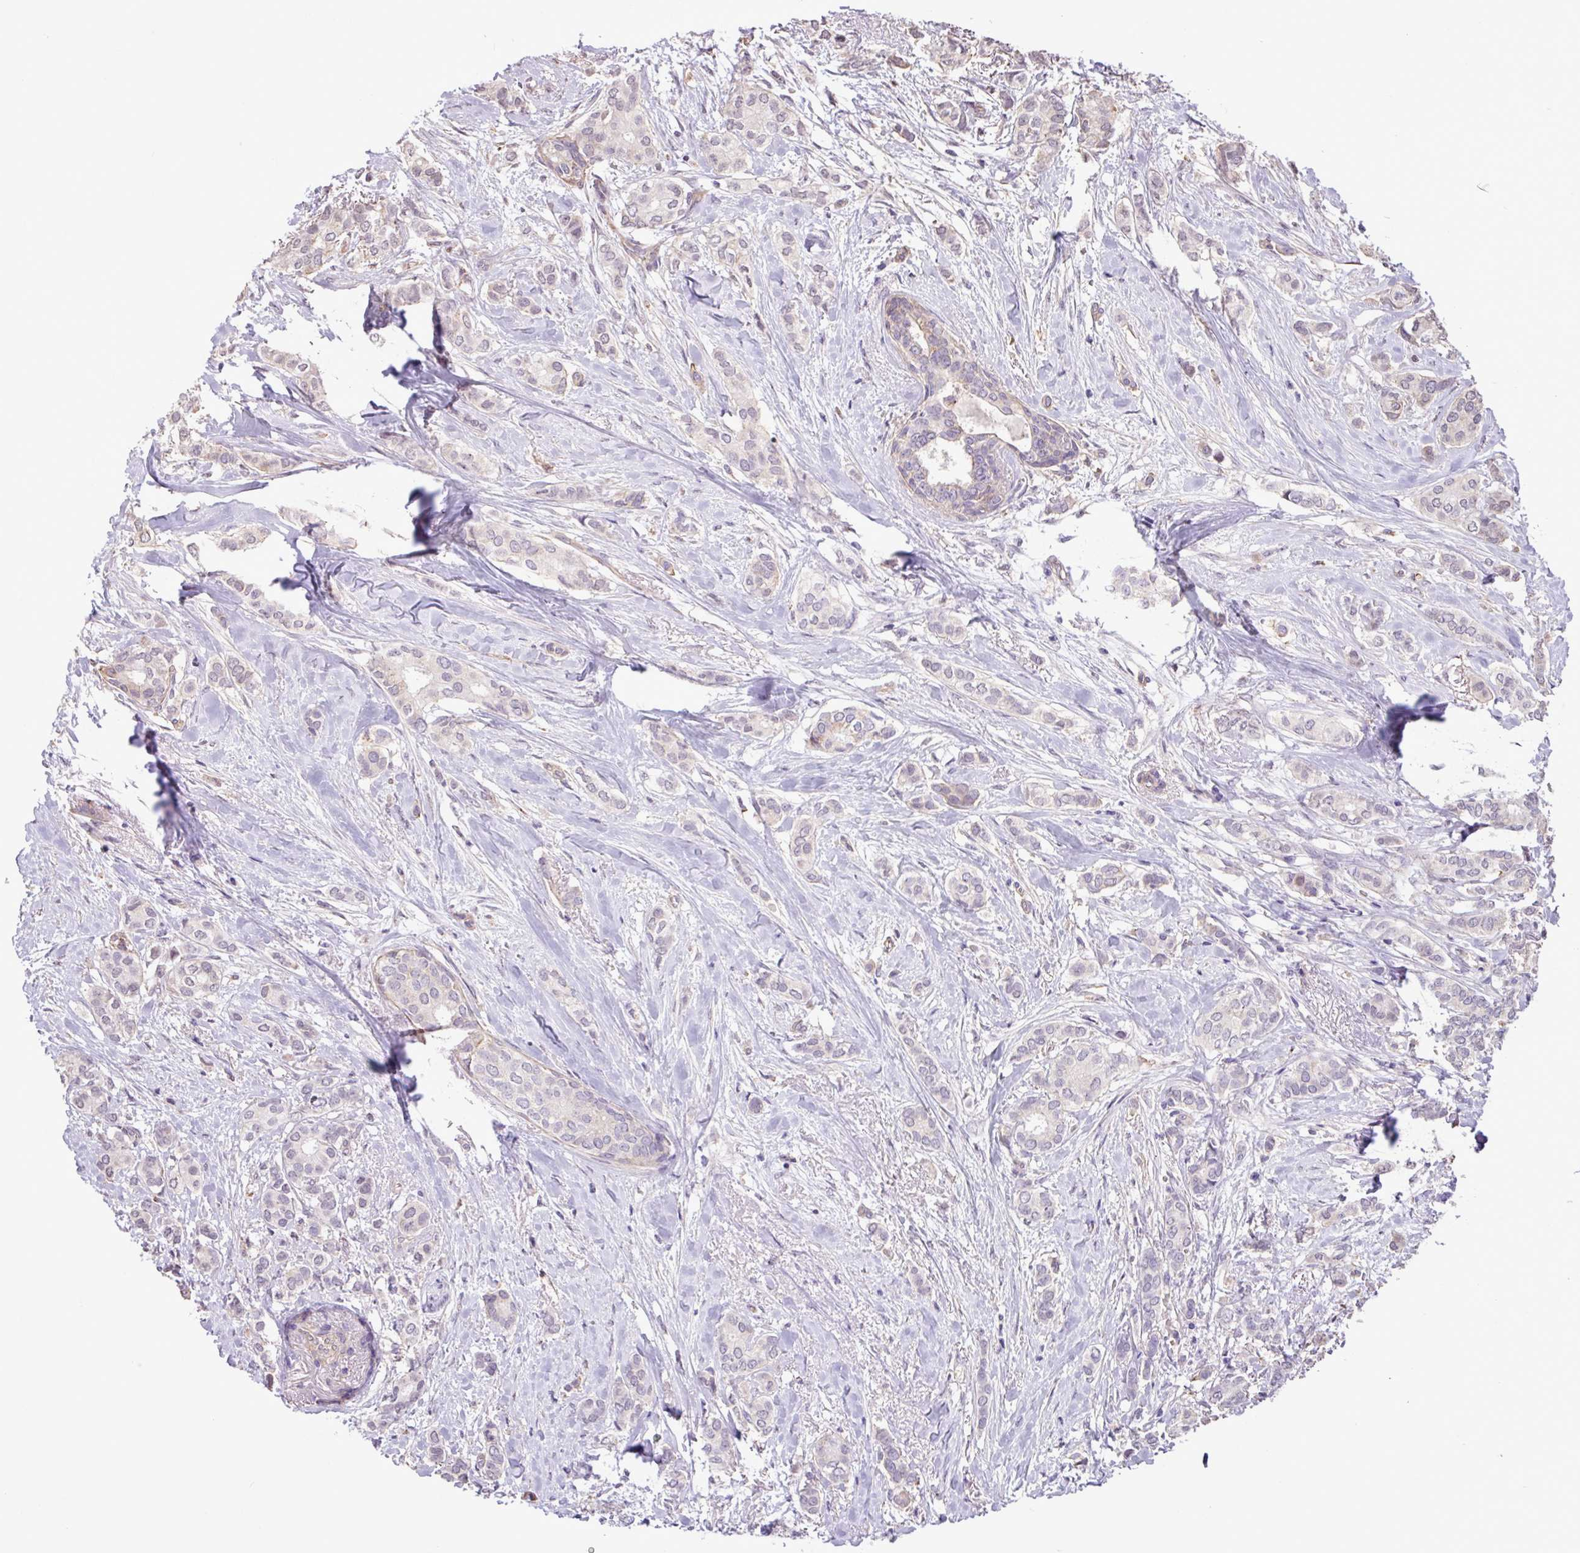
{"staining": {"intensity": "weak", "quantity": "<25%", "location": "cytoplasmic/membranous"}, "tissue": "breast cancer", "cell_type": "Tumor cells", "image_type": "cancer", "snomed": [{"axis": "morphology", "description": "Duct carcinoma"}, {"axis": "topography", "description": "Breast"}], "caption": "This is an immunohistochemistry (IHC) micrograph of breast cancer. There is no positivity in tumor cells.", "gene": "CHST11", "patient": {"sex": "female", "age": 73}}